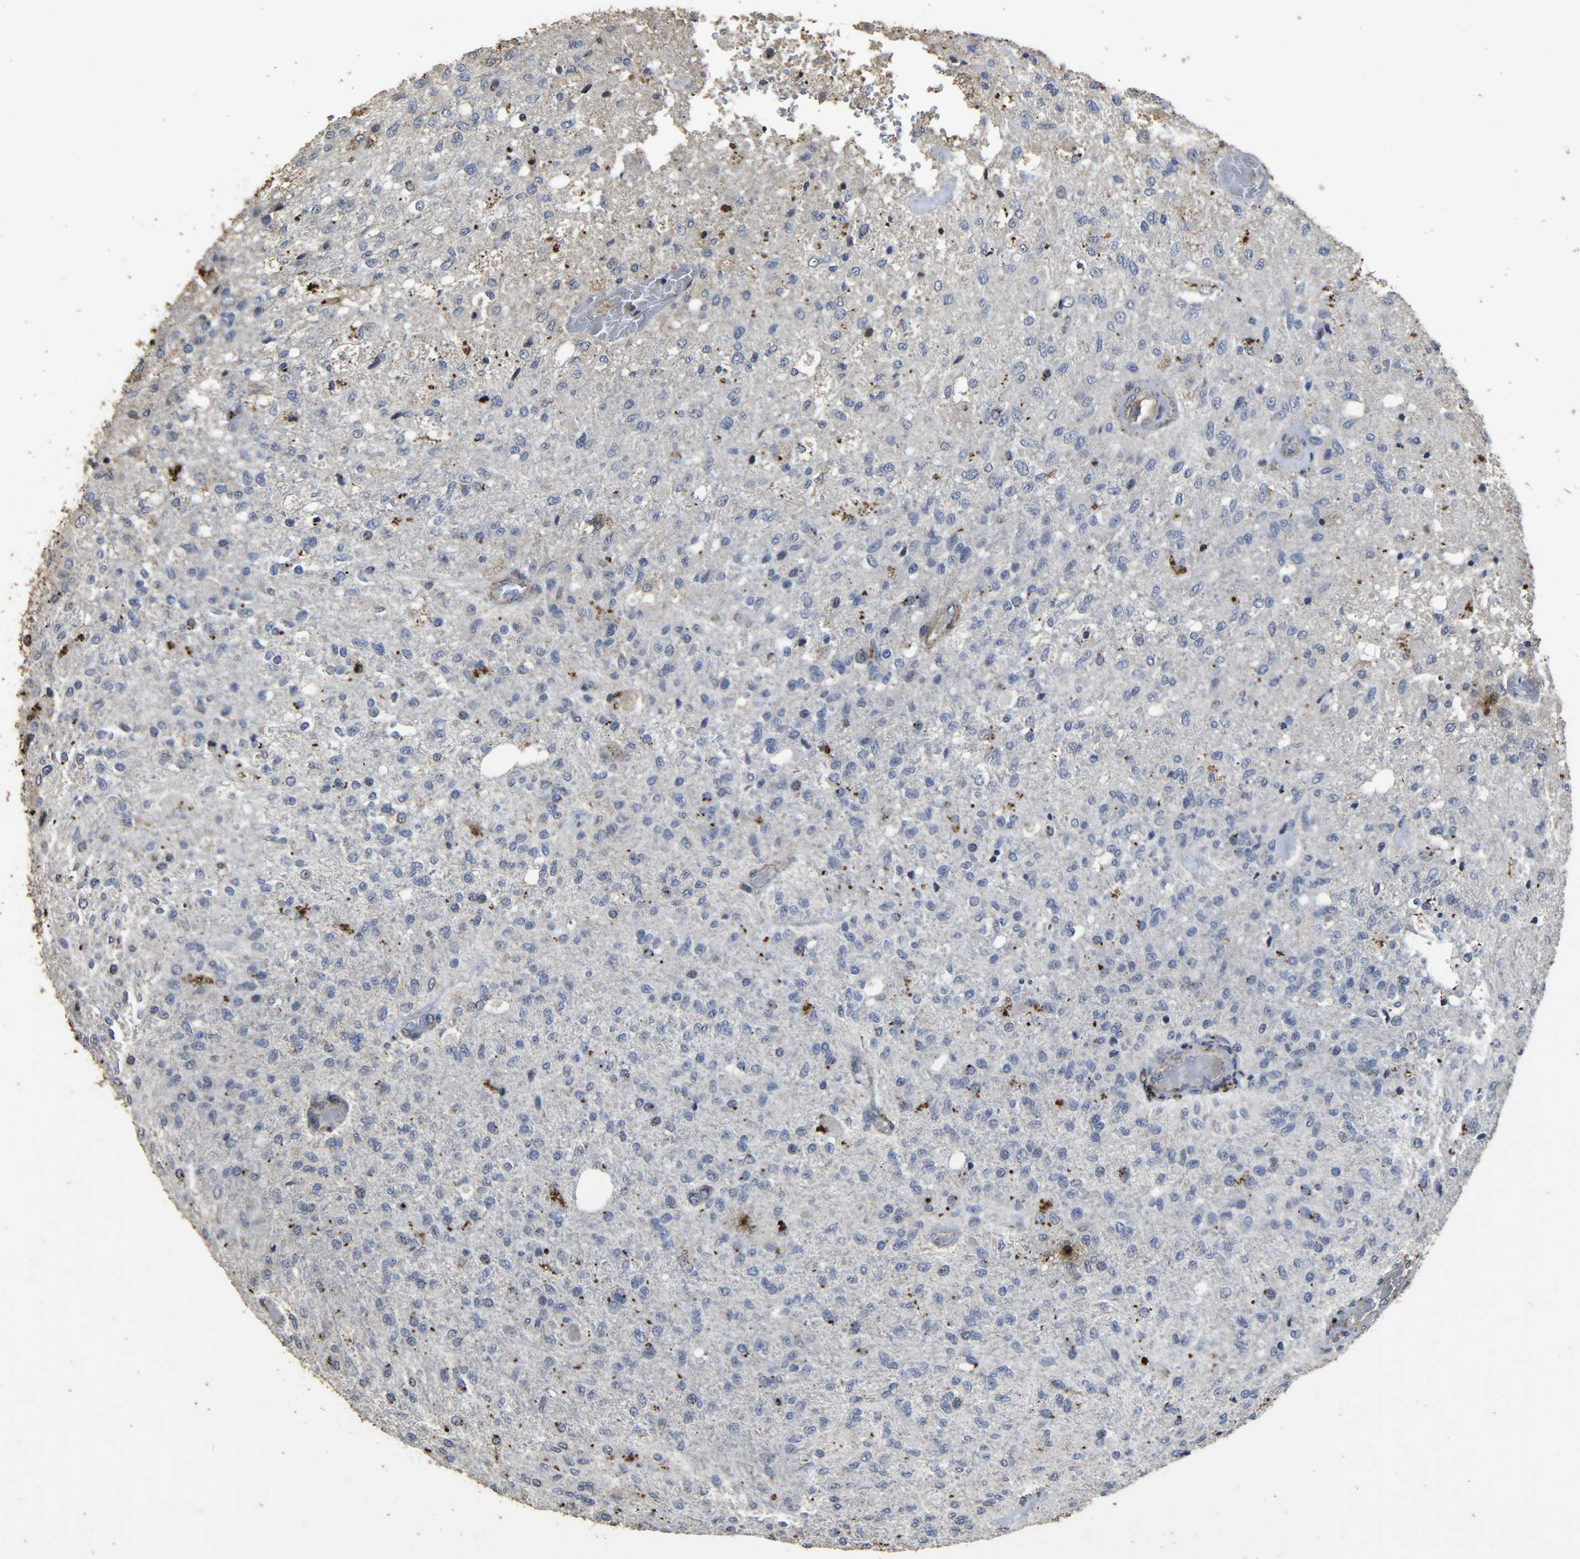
{"staining": {"intensity": "moderate", "quantity": "<25%", "location": "cytoplasmic/membranous"}, "tissue": "glioma", "cell_type": "Tumor cells", "image_type": "cancer", "snomed": [{"axis": "morphology", "description": "Normal tissue, NOS"}, {"axis": "morphology", "description": "Glioma, malignant, High grade"}, {"axis": "topography", "description": "Cerebral cortex"}], "caption": "Immunohistochemical staining of human malignant glioma (high-grade) displays low levels of moderate cytoplasmic/membranous protein staining in approximately <25% of tumor cells.", "gene": "TPM4", "patient": {"sex": "male", "age": 77}}